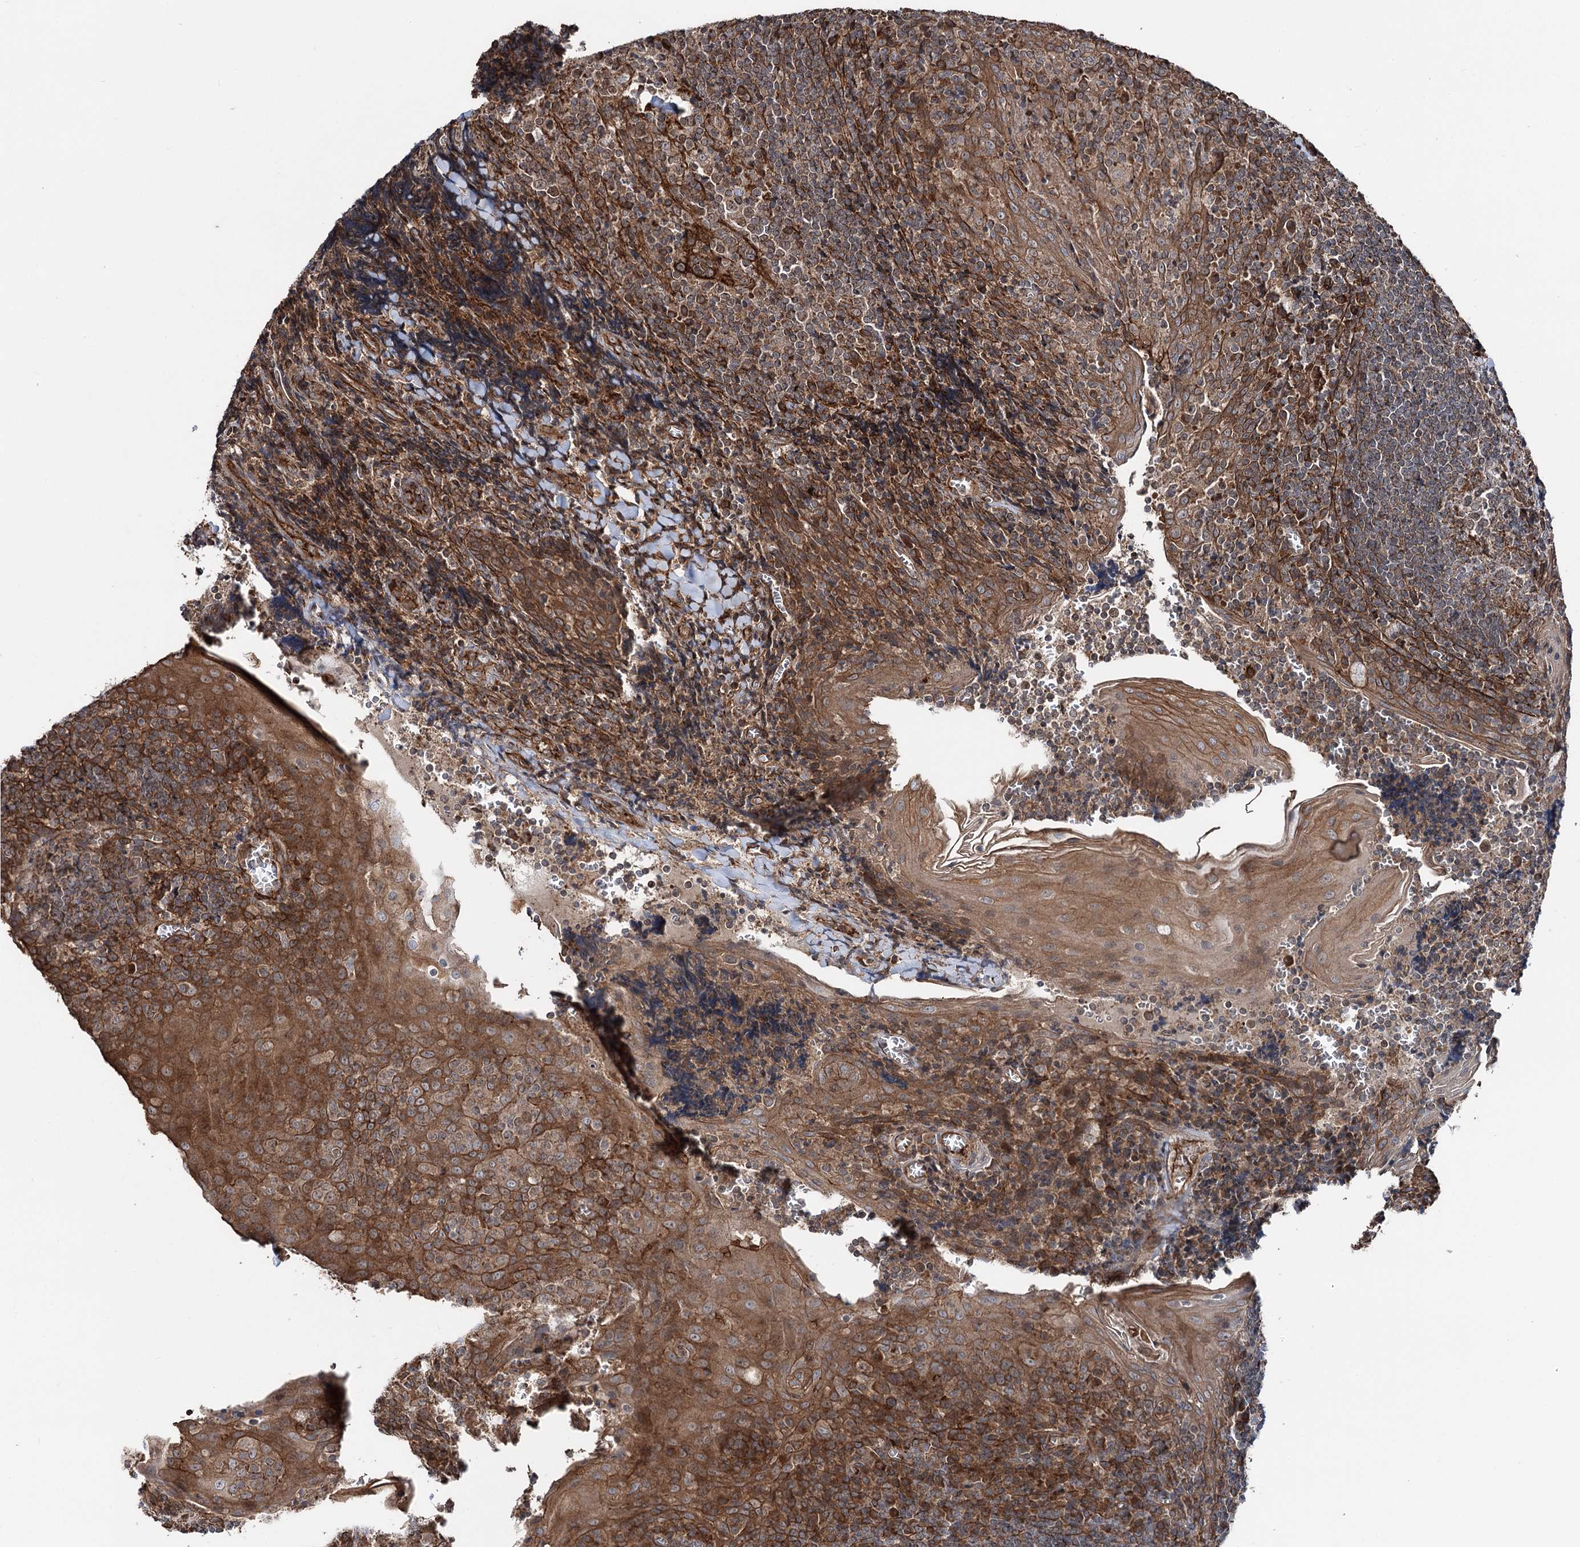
{"staining": {"intensity": "negative", "quantity": "none", "location": "none"}, "tissue": "tonsil", "cell_type": "Germinal center cells", "image_type": "normal", "snomed": [{"axis": "morphology", "description": "Normal tissue, NOS"}, {"axis": "topography", "description": "Tonsil"}], "caption": "An immunohistochemistry (IHC) histopathology image of benign tonsil is shown. There is no staining in germinal center cells of tonsil. Nuclei are stained in blue.", "gene": "ITFG2", "patient": {"sex": "male", "age": 27}}